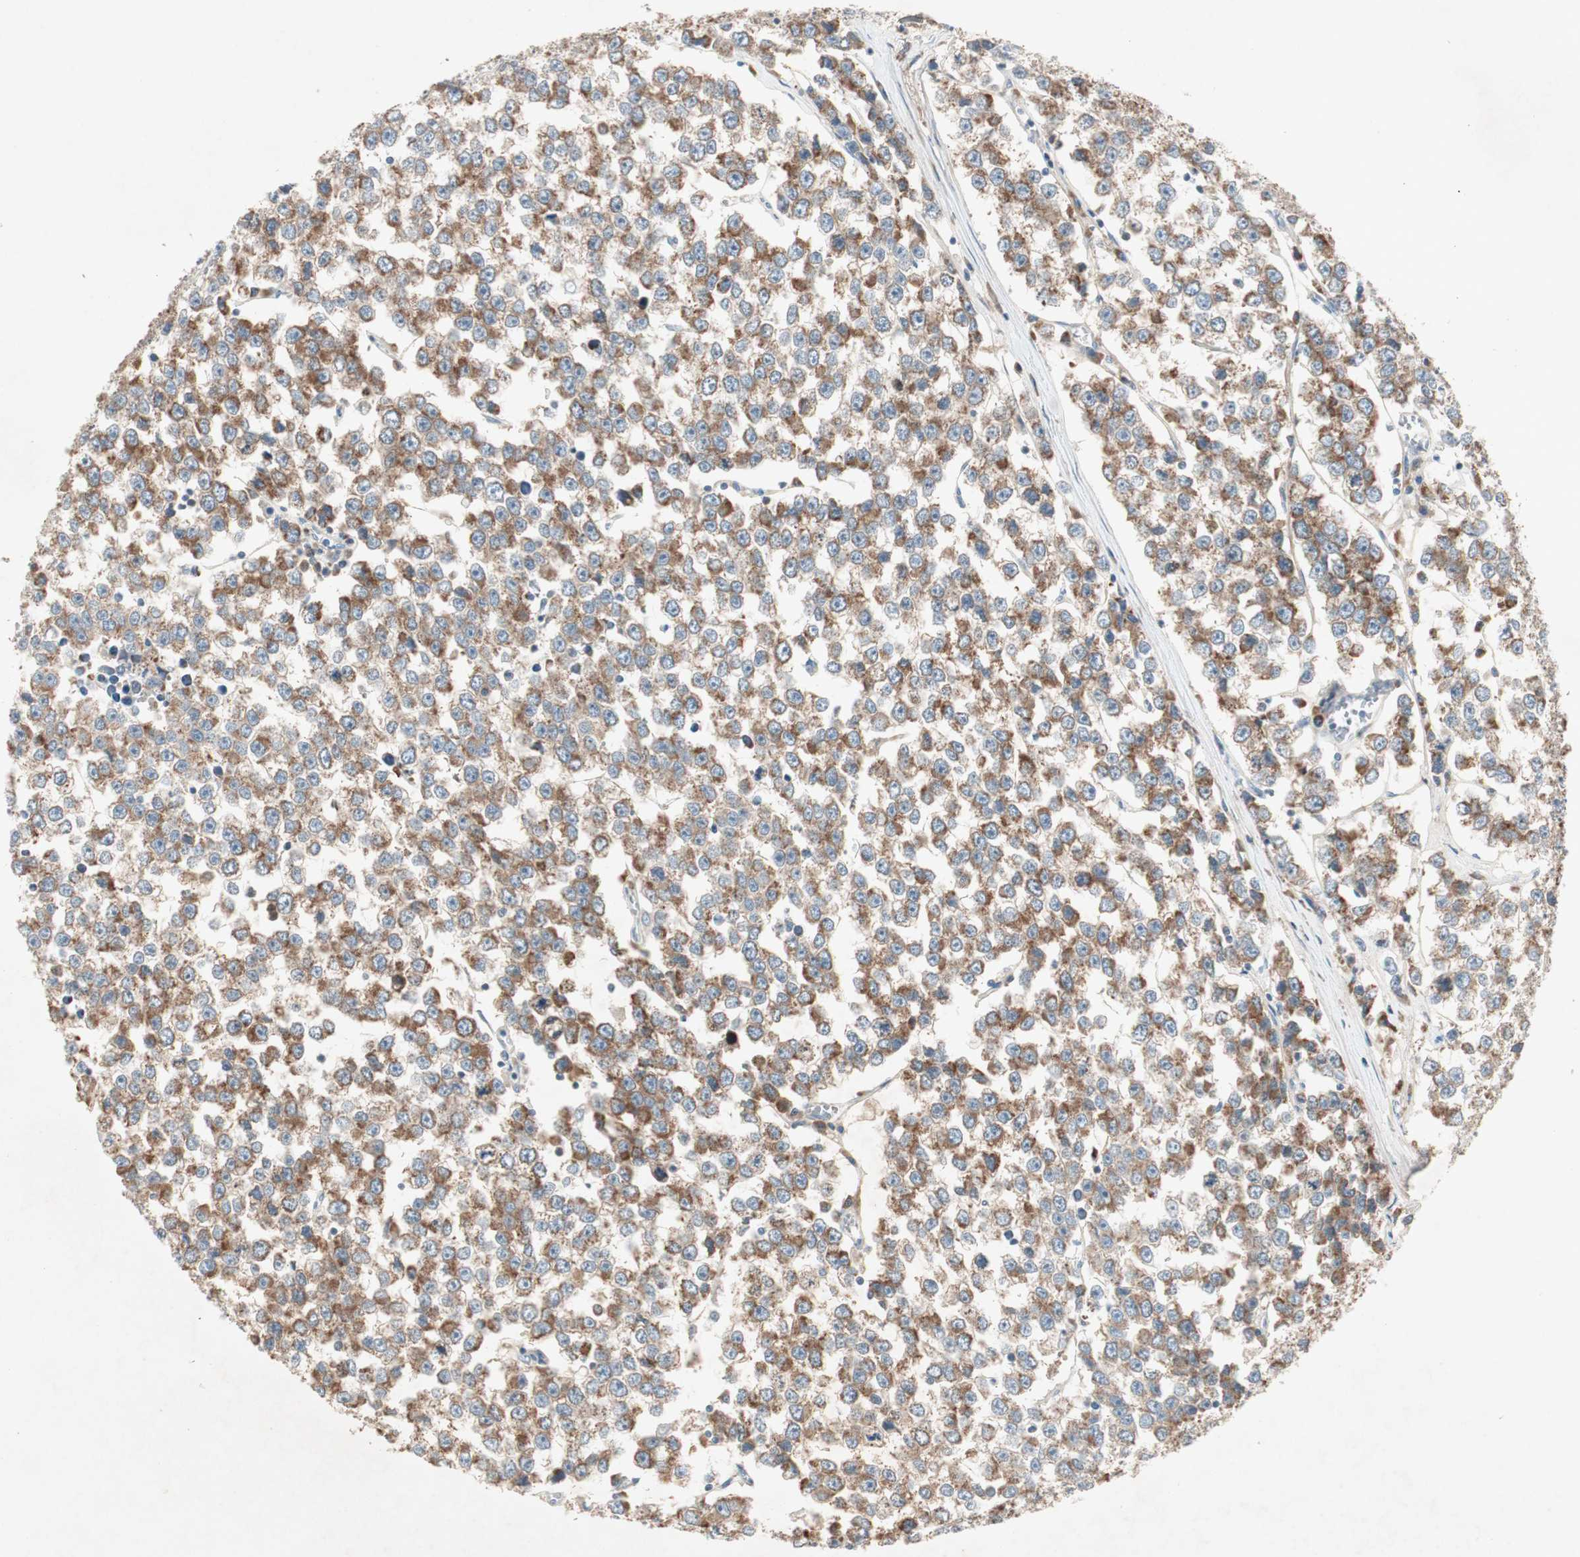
{"staining": {"intensity": "moderate", "quantity": ">75%", "location": "cytoplasmic/membranous"}, "tissue": "testis cancer", "cell_type": "Tumor cells", "image_type": "cancer", "snomed": [{"axis": "morphology", "description": "Seminoma, NOS"}, {"axis": "morphology", "description": "Carcinoma, Embryonal, NOS"}, {"axis": "topography", "description": "Testis"}], "caption": "This micrograph displays IHC staining of seminoma (testis), with medium moderate cytoplasmic/membranous expression in about >75% of tumor cells.", "gene": "RPL23", "patient": {"sex": "male", "age": 52}}